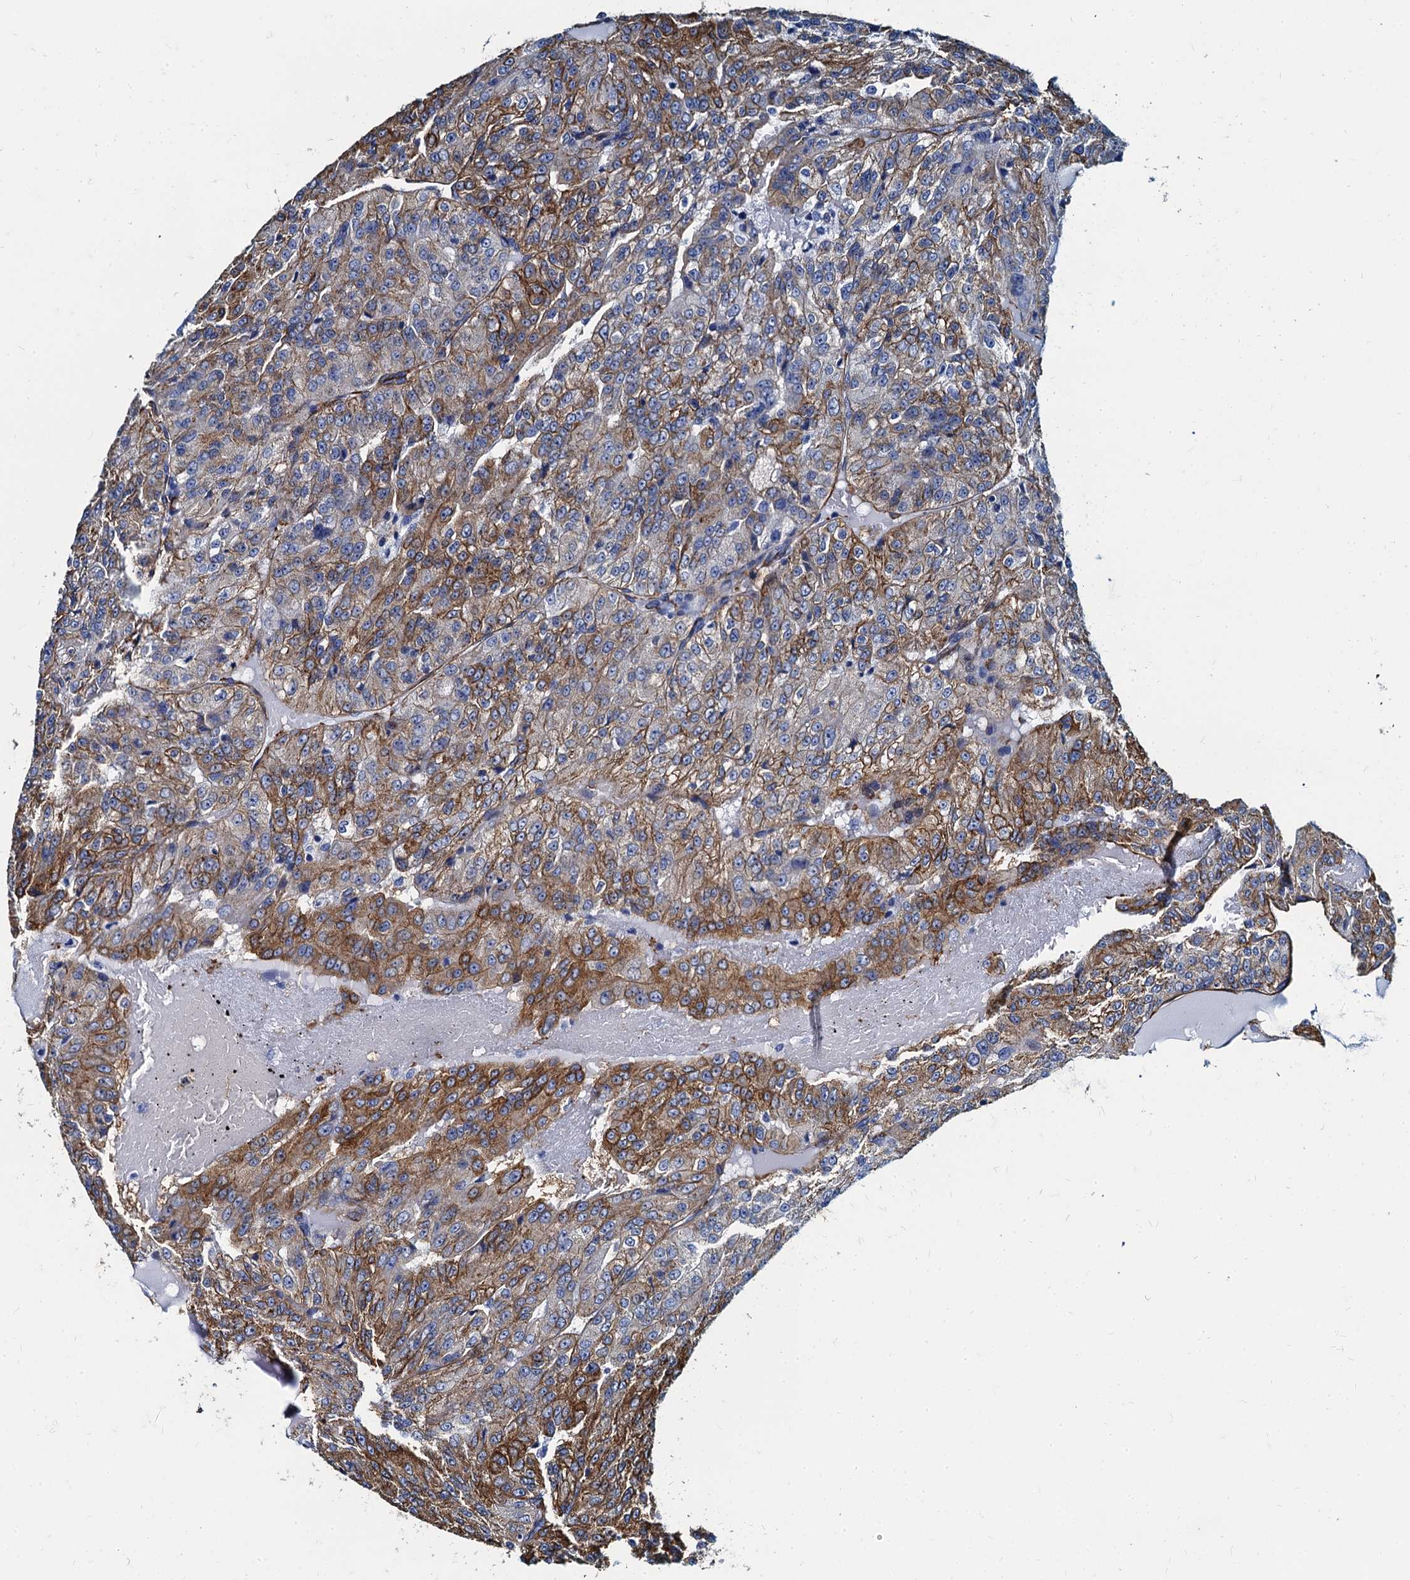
{"staining": {"intensity": "moderate", "quantity": ">75%", "location": "cytoplasmic/membranous"}, "tissue": "renal cancer", "cell_type": "Tumor cells", "image_type": "cancer", "snomed": [{"axis": "morphology", "description": "Adenocarcinoma, NOS"}, {"axis": "topography", "description": "Kidney"}], "caption": "IHC staining of adenocarcinoma (renal), which reveals medium levels of moderate cytoplasmic/membranous staining in approximately >75% of tumor cells indicating moderate cytoplasmic/membranous protein staining. The staining was performed using DAB (brown) for protein detection and nuclei were counterstained in hematoxylin (blue).", "gene": "CAVIN2", "patient": {"sex": "female", "age": 63}}